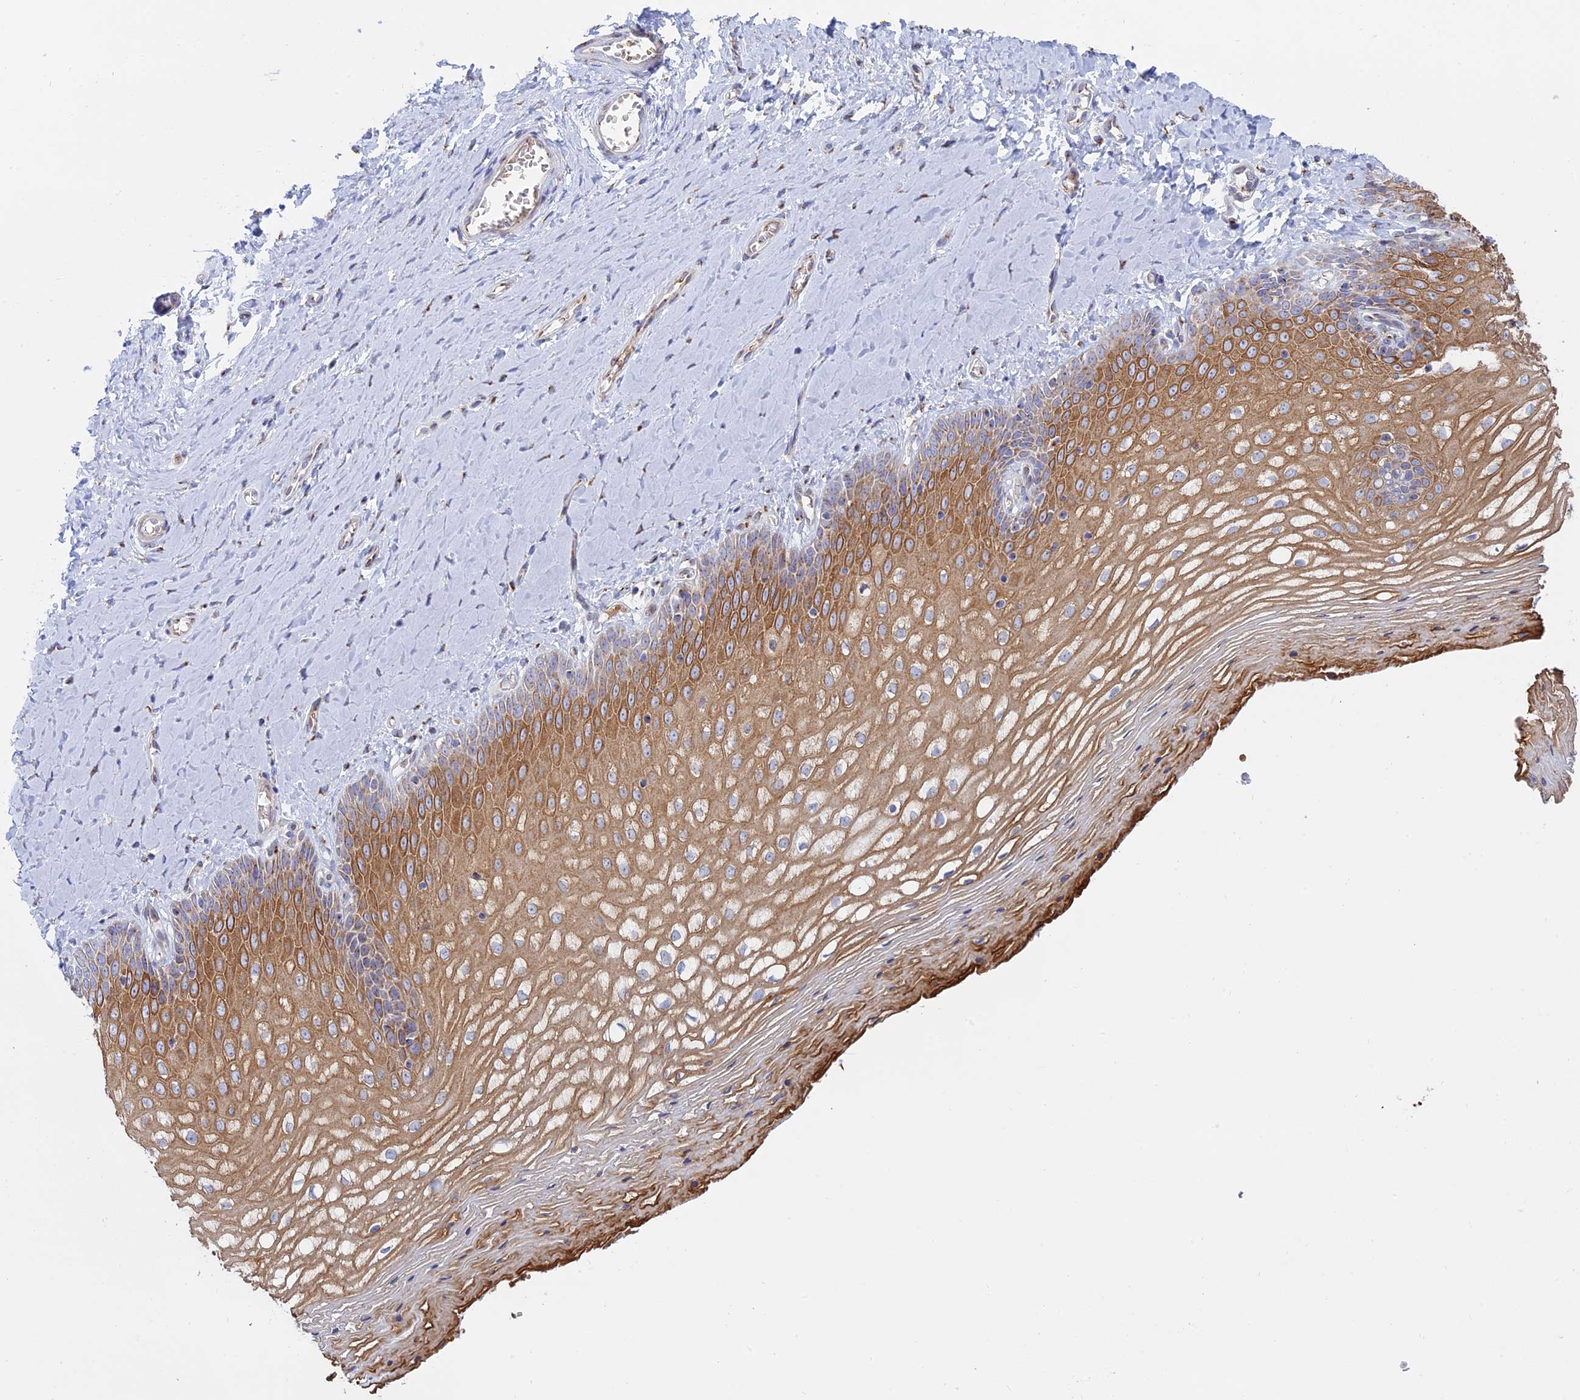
{"staining": {"intensity": "strong", "quantity": ">75%", "location": "cytoplasmic/membranous"}, "tissue": "vagina", "cell_type": "Squamous epithelial cells", "image_type": "normal", "snomed": [{"axis": "morphology", "description": "Normal tissue, NOS"}, {"axis": "topography", "description": "Vagina"}], "caption": "Immunohistochemistry (IHC) (DAB) staining of normal human vagina shows strong cytoplasmic/membranous protein positivity in about >75% of squamous epithelial cells. (Stains: DAB (3,3'-diaminobenzidine) in brown, nuclei in blue, Microscopy: brightfield microscopy at high magnification).", "gene": "ENSG00000267561", "patient": {"sex": "female", "age": 65}}